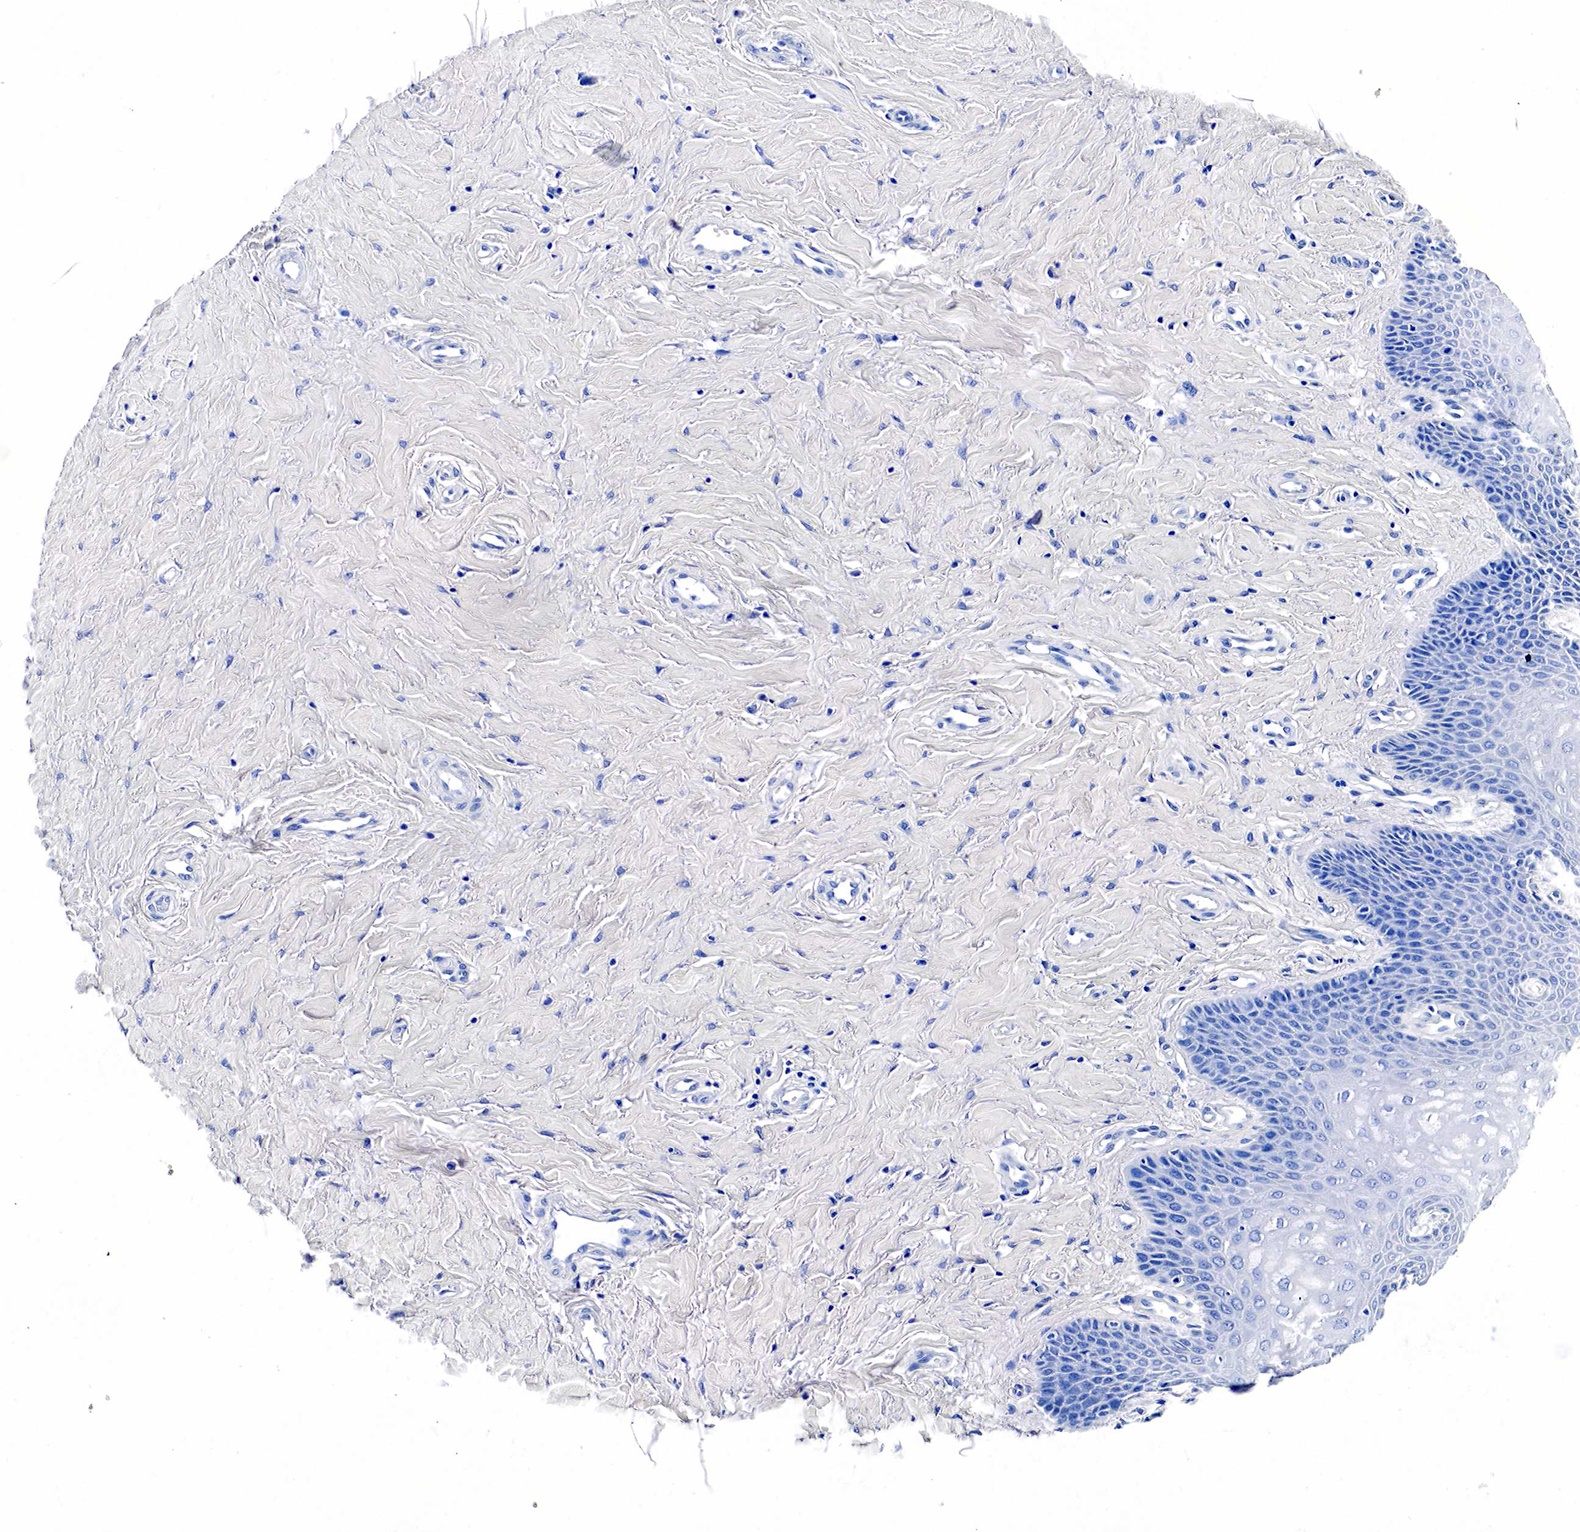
{"staining": {"intensity": "negative", "quantity": "none", "location": "none"}, "tissue": "vagina", "cell_type": "Squamous epithelial cells", "image_type": "normal", "snomed": [{"axis": "morphology", "description": "Normal tissue, NOS"}, {"axis": "topography", "description": "Vagina"}], "caption": "Histopathology image shows no significant protein positivity in squamous epithelial cells of normal vagina.", "gene": "KLK3", "patient": {"sex": "female", "age": 68}}